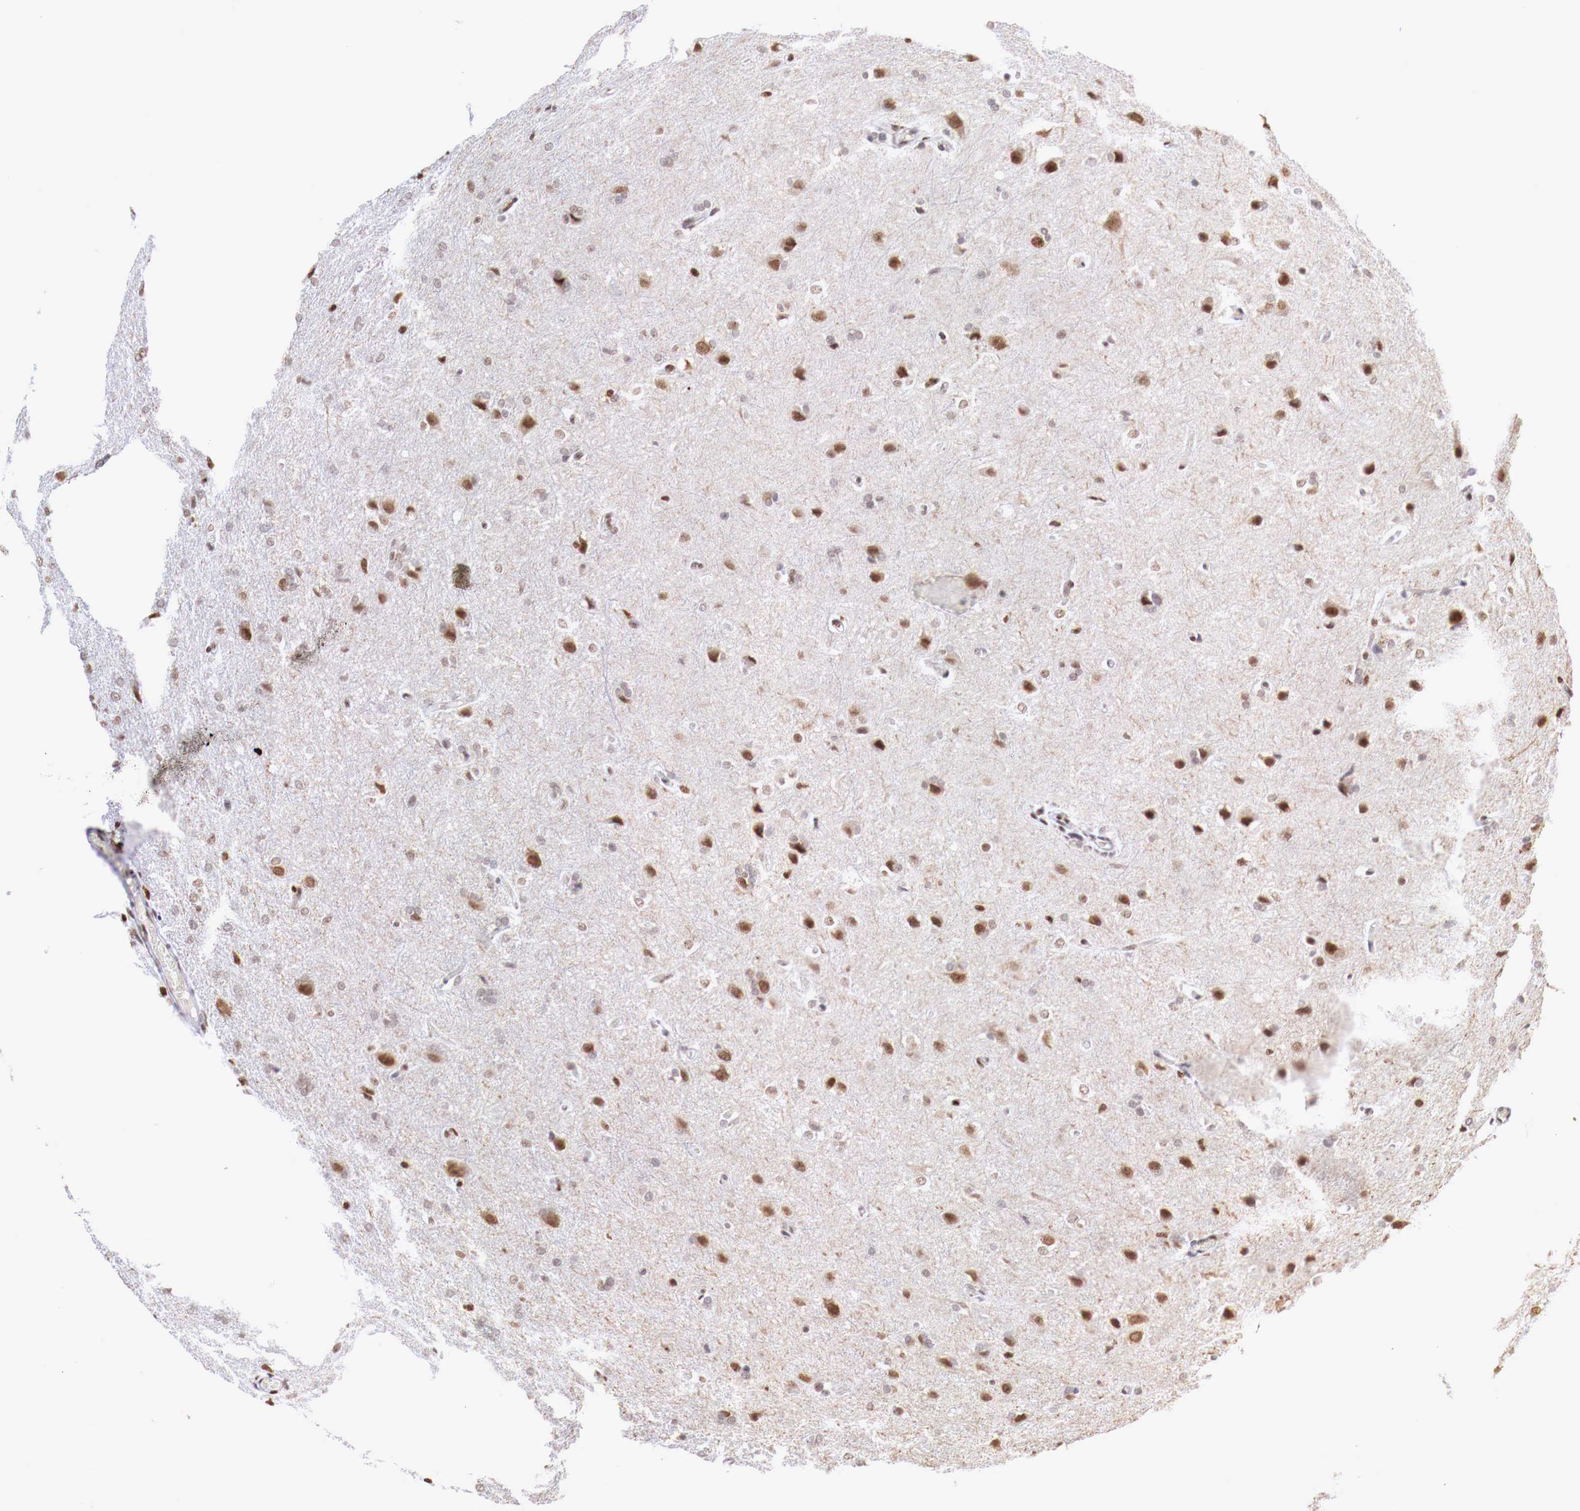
{"staining": {"intensity": "weak", "quantity": ">75%", "location": "nuclear"}, "tissue": "glioma", "cell_type": "Tumor cells", "image_type": "cancer", "snomed": [{"axis": "morphology", "description": "Glioma, malignant, High grade"}, {"axis": "topography", "description": "Brain"}], "caption": "A histopathology image of human high-grade glioma (malignant) stained for a protein shows weak nuclear brown staining in tumor cells.", "gene": "MAX", "patient": {"sex": "male", "age": 68}}